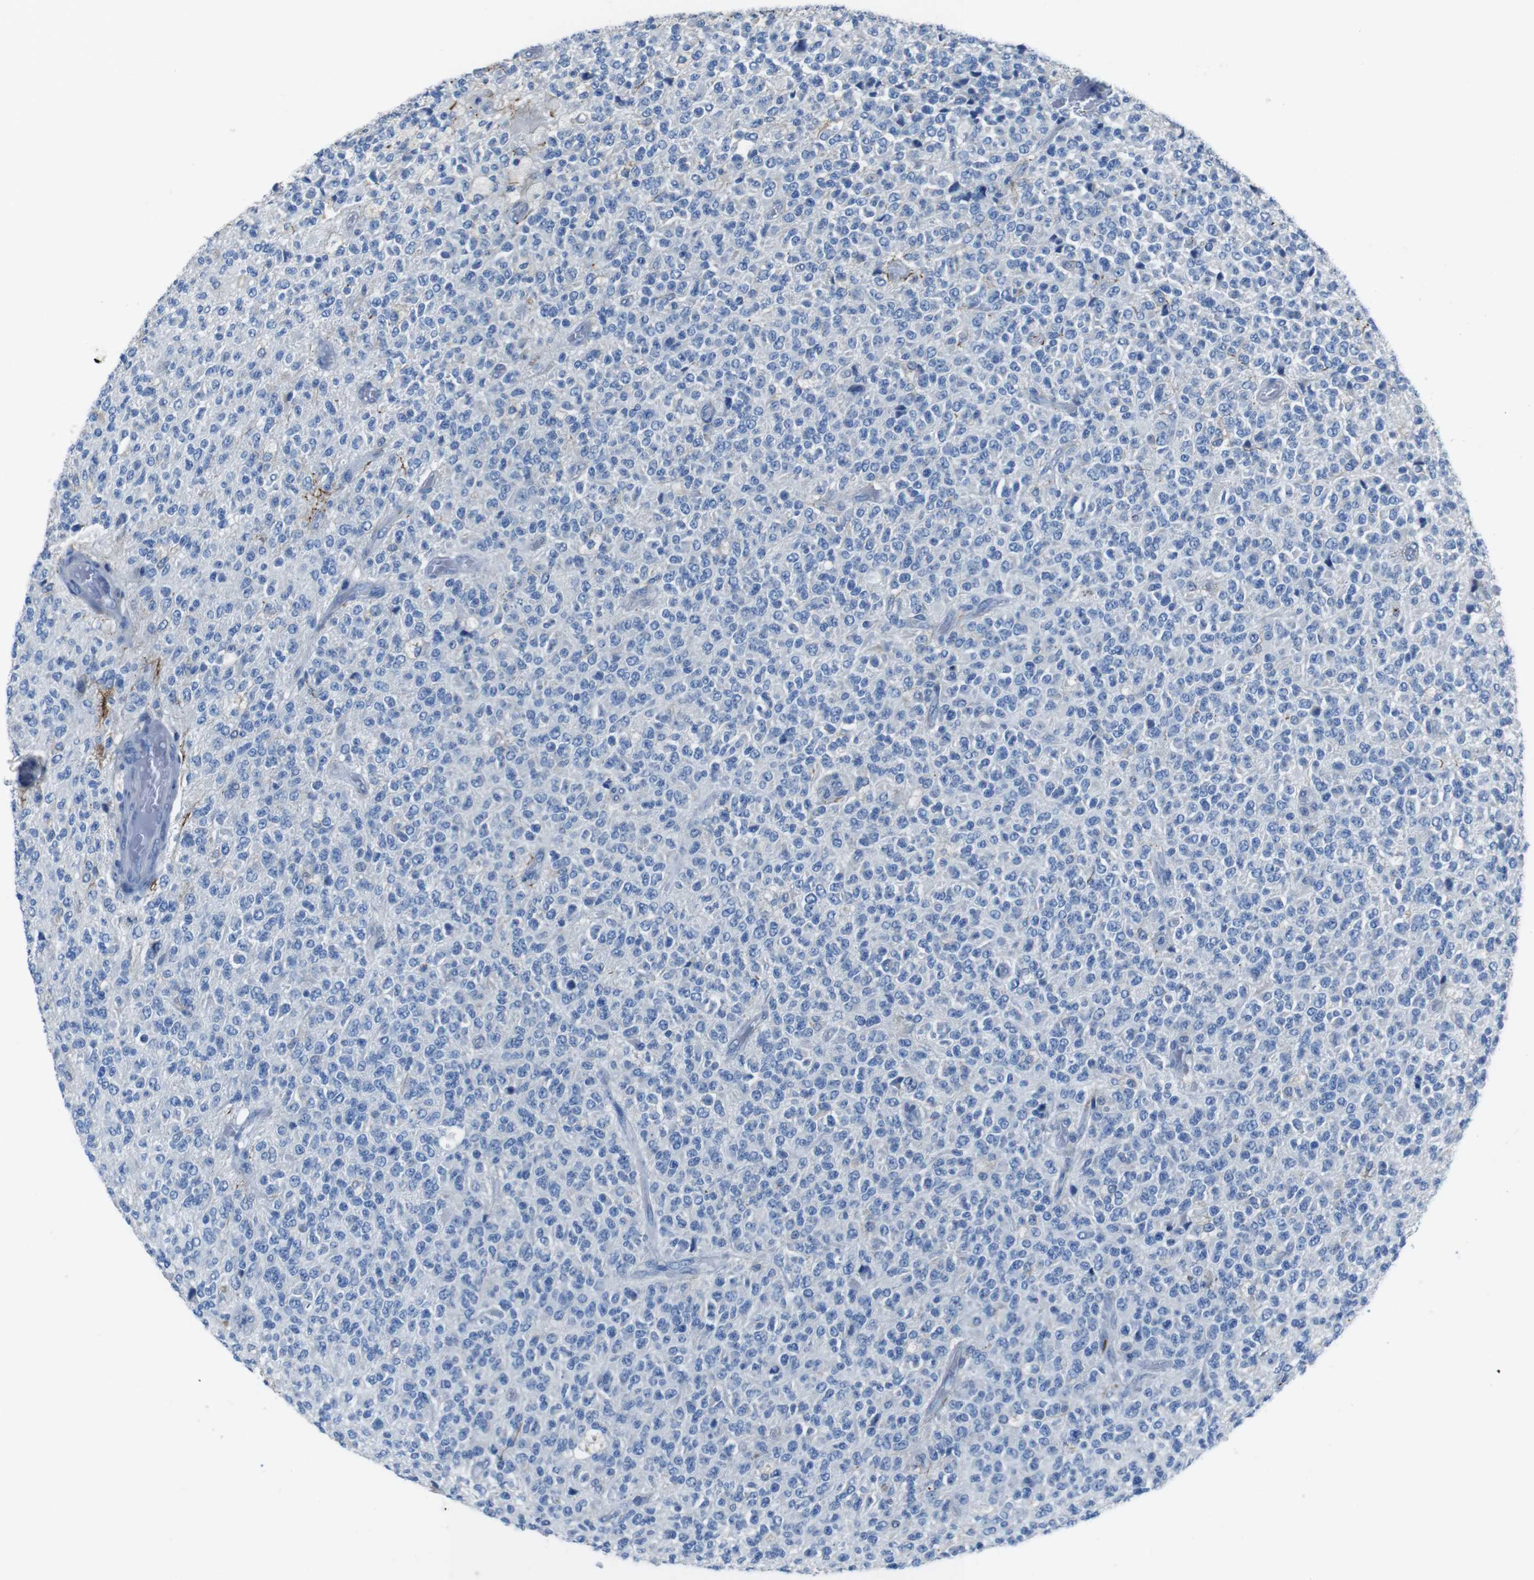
{"staining": {"intensity": "negative", "quantity": "none", "location": "none"}, "tissue": "glioma", "cell_type": "Tumor cells", "image_type": "cancer", "snomed": [{"axis": "morphology", "description": "Glioma, malignant, High grade"}, {"axis": "topography", "description": "pancreas cauda"}], "caption": "Malignant glioma (high-grade) was stained to show a protein in brown. There is no significant positivity in tumor cells.", "gene": "CYP2C8", "patient": {"sex": "male", "age": 60}}